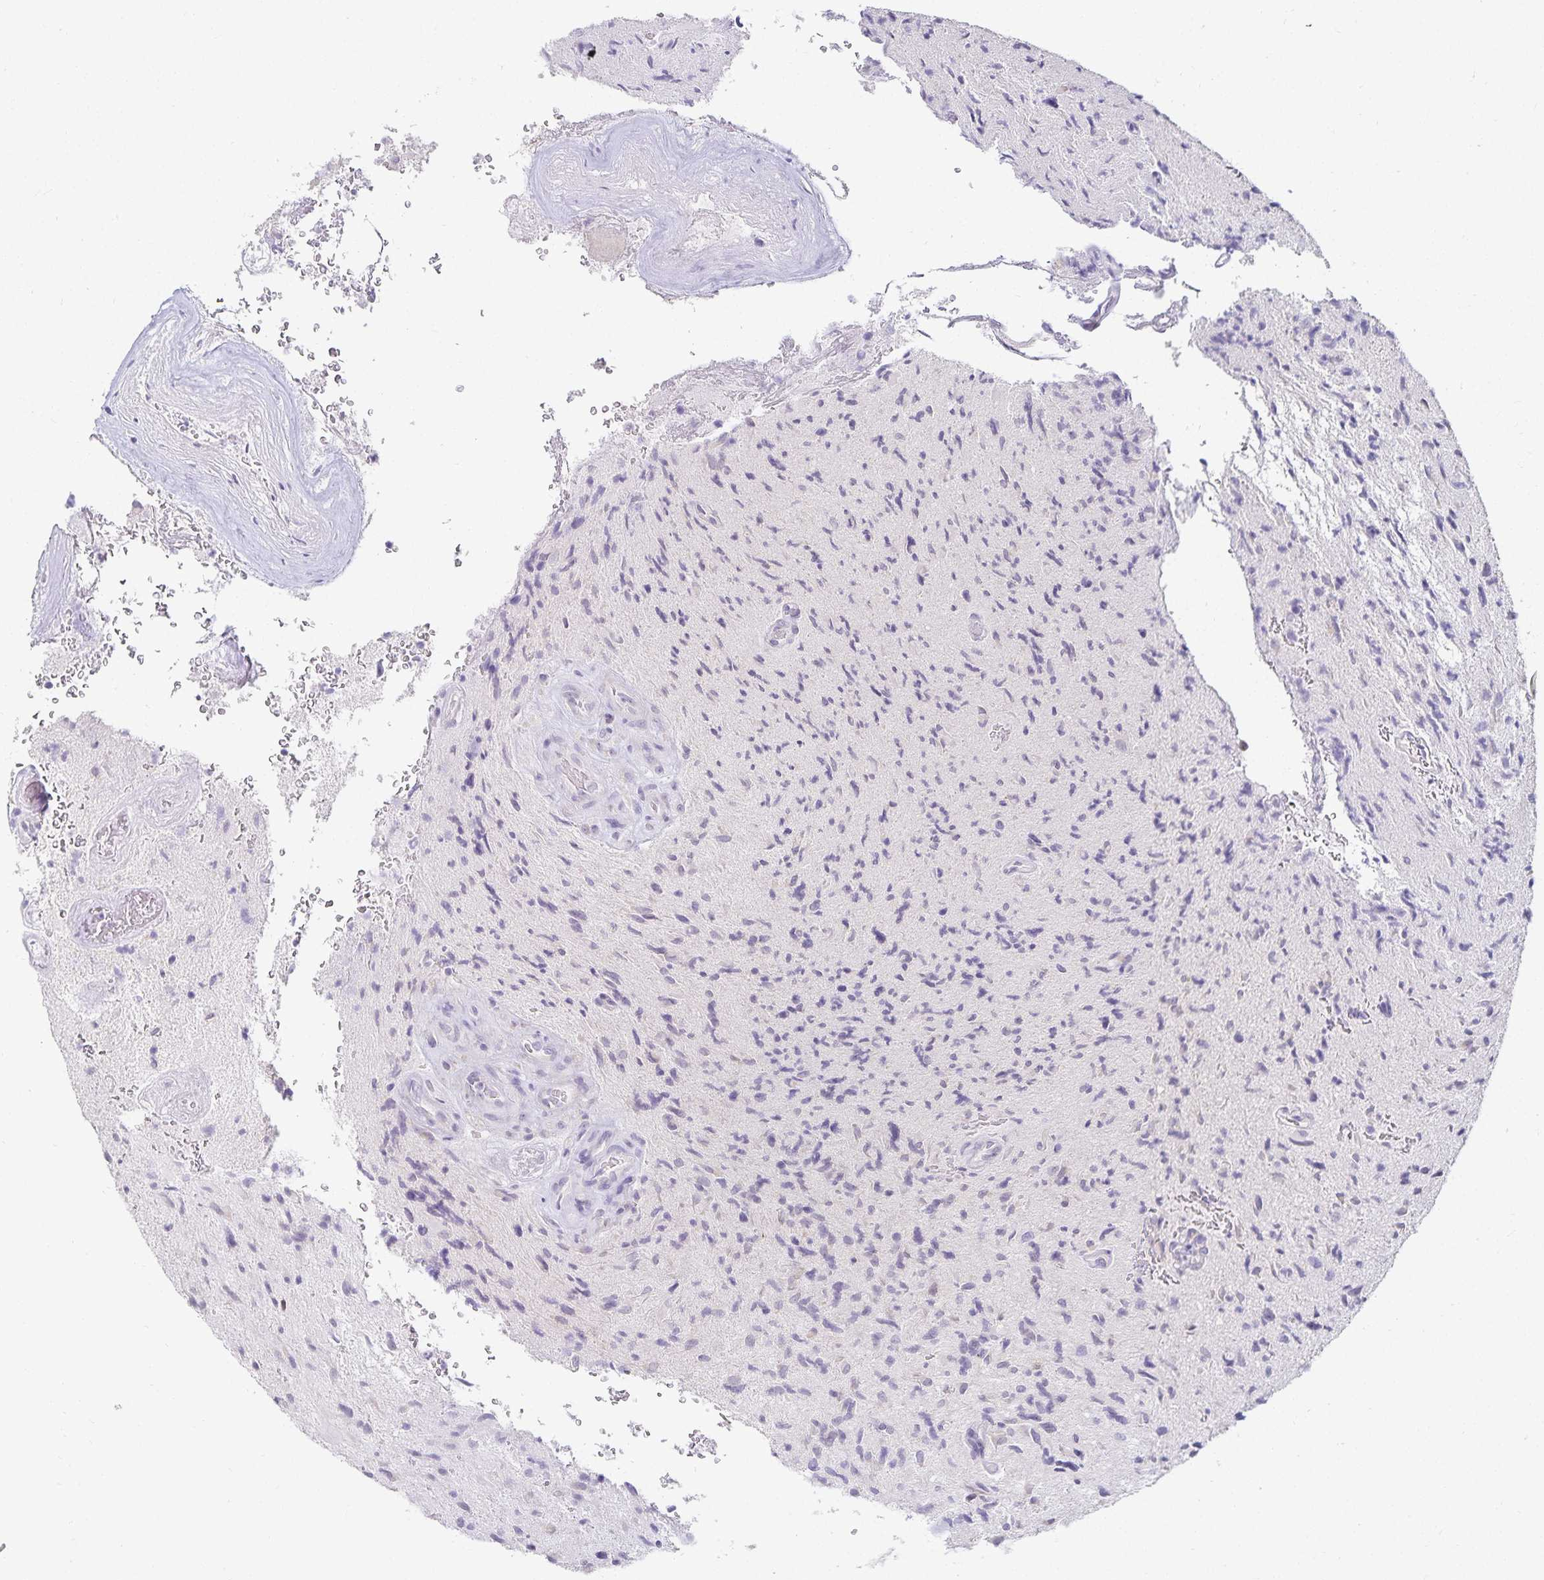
{"staining": {"intensity": "negative", "quantity": "none", "location": "none"}, "tissue": "glioma", "cell_type": "Tumor cells", "image_type": "cancer", "snomed": [{"axis": "morphology", "description": "Glioma, malignant, High grade"}, {"axis": "topography", "description": "Brain"}], "caption": "The image demonstrates no significant staining in tumor cells of glioma.", "gene": "GP2", "patient": {"sex": "male", "age": 54}}